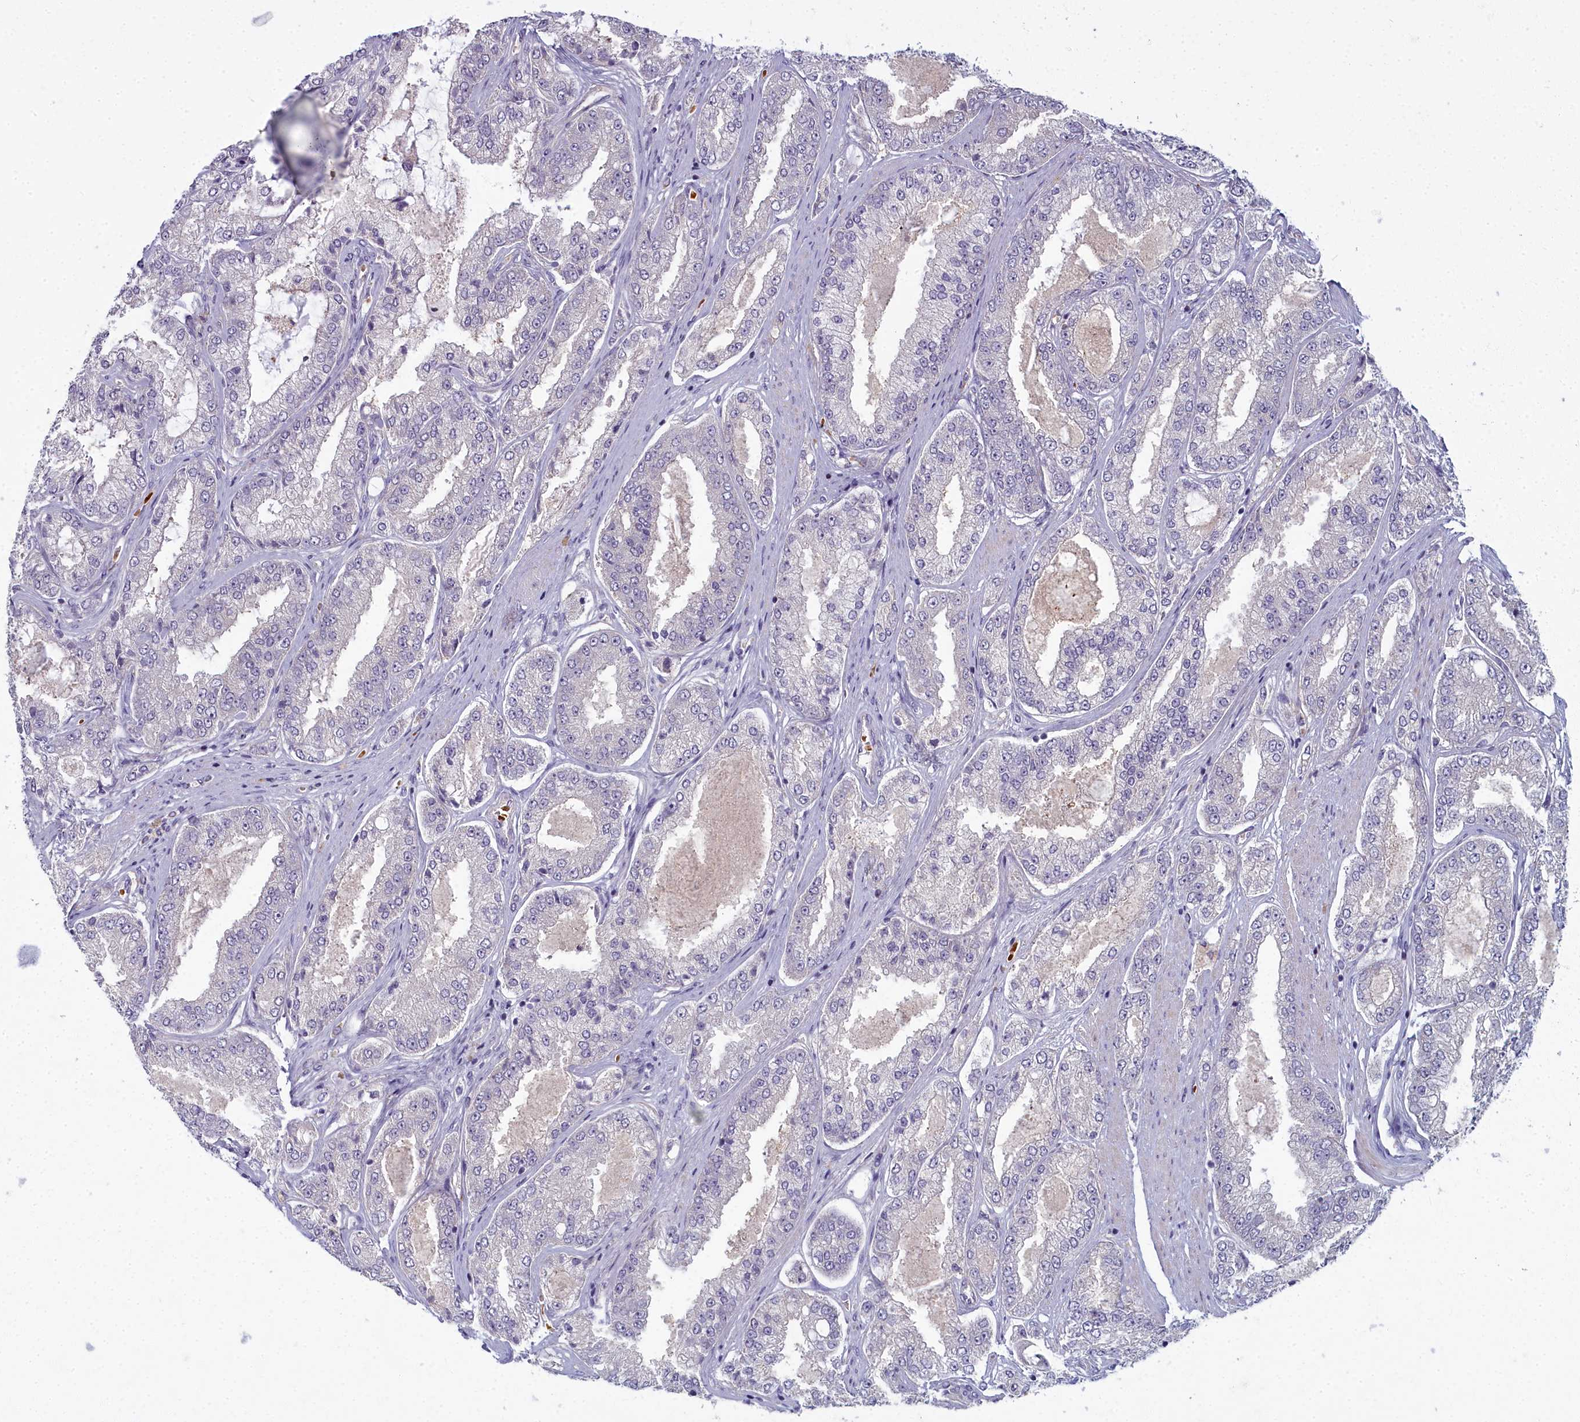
{"staining": {"intensity": "negative", "quantity": "none", "location": "none"}, "tissue": "prostate cancer", "cell_type": "Tumor cells", "image_type": "cancer", "snomed": [{"axis": "morphology", "description": "Adenocarcinoma, High grade"}, {"axis": "topography", "description": "Prostate"}], "caption": "This is an immunohistochemistry (IHC) photomicrograph of human prostate cancer. There is no positivity in tumor cells.", "gene": "ARL15", "patient": {"sex": "male", "age": 71}}